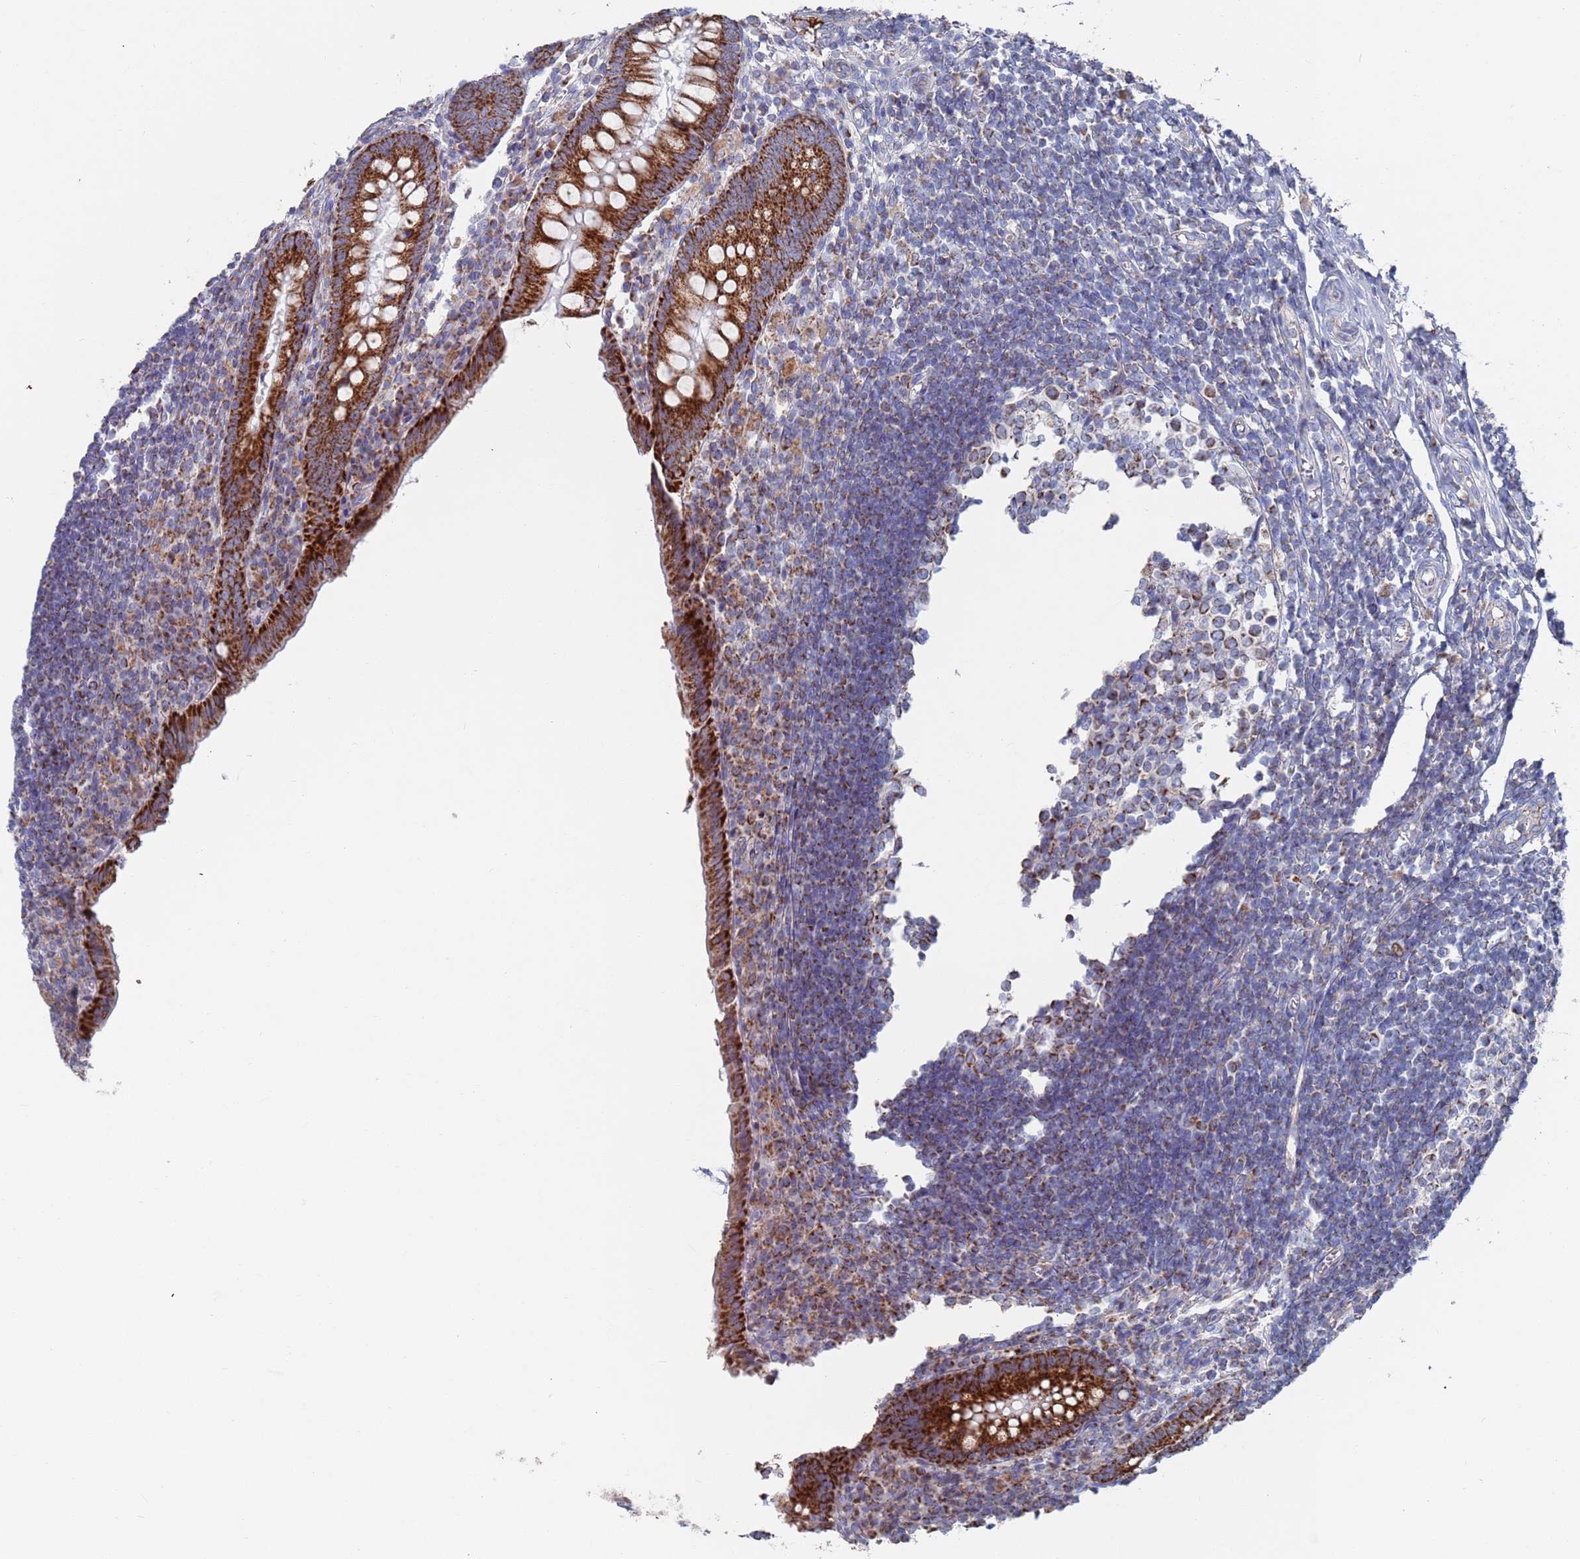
{"staining": {"intensity": "strong", "quantity": ">75%", "location": "cytoplasmic/membranous"}, "tissue": "appendix", "cell_type": "Glandular cells", "image_type": "normal", "snomed": [{"axis": "morphology", "description": "Normal tissue, NOS"}, {"axis": "topography", "description": "Appendix"}], "caption": "Immunohistochemical staining of normal human appendix shows >75% levels of strong cytoplasmic/membranous protein staining in about >75% of glandular cells.", "gene": "MRPL22", "patient": {"sex": "female", "age": 17}}